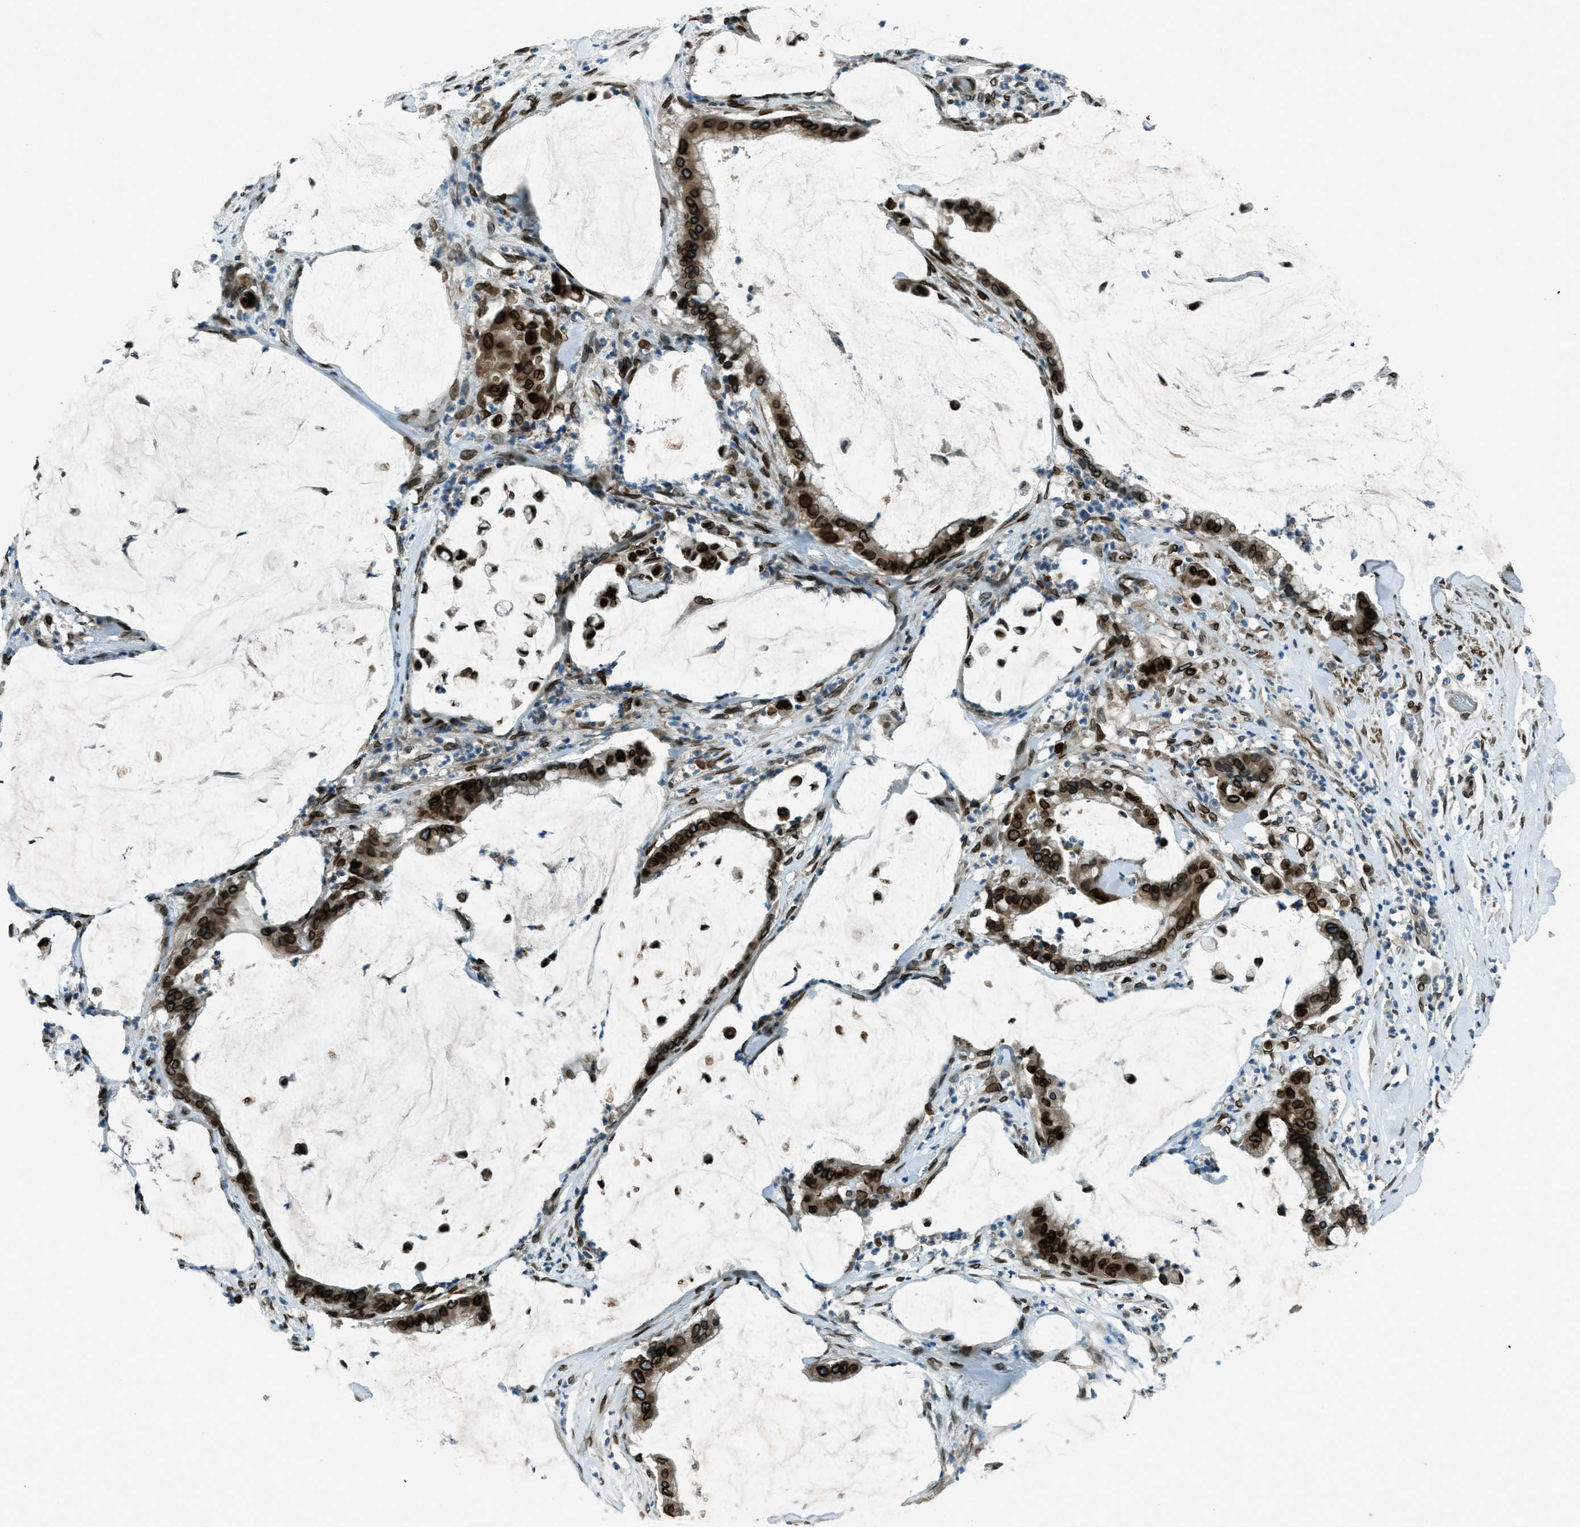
{"staining": {"intensity": "strong", "quantity": ">75%", "location": "cytoplasmic/membranous,nuclear"}, "tissue": "pancreatic cancer", "cell_type": "Tumor cells", "image_type": "cancer", "snomed": [{"axis": "morphology", "description": "Adenocarcinoma, NOS"}, {"axis": "topography", "description": "Pancreas"}], "caption": "Pancreatic adenocarcinoma was stained to show a protein in brown. There is high levels of strong cytoplasmic/membranous and nuclear expression in about >75% of tumor cells. The staining is performed using DAB brown chromogen to label protein expression. The nuclei are counter-stained blue using hematoxylin.", "gene": "LEMD2", "patient": {"sex": "male", "age": 41}}